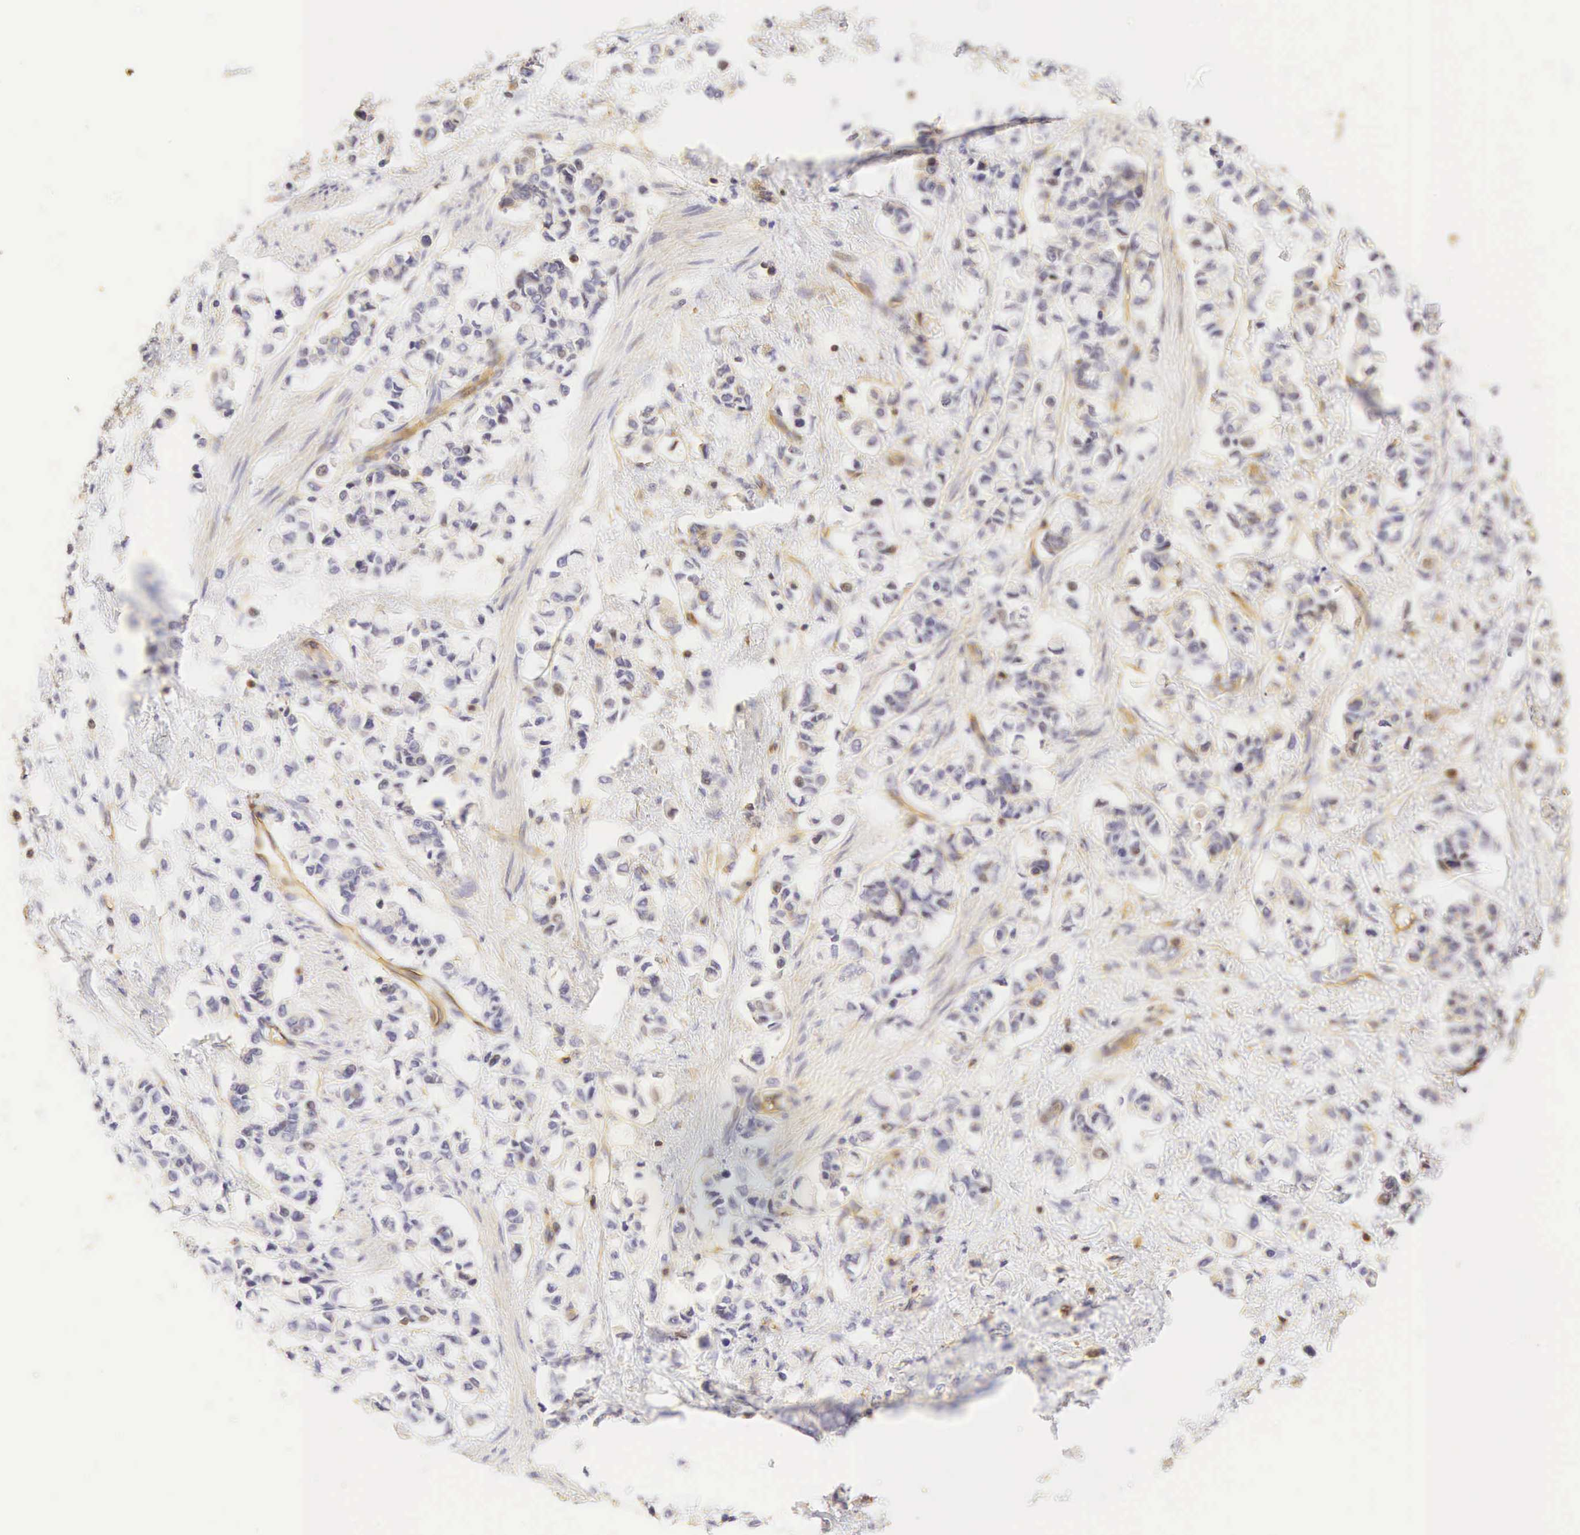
{"staining": {"intensity": "negative", "quantity": "none", "location": "none"}, "tissue": "stomach cancer", "cell_type": "Tumor cells", "image_type": "cancer", "snomed": [{"axis": "morphology", "description": "Adenocarcinoma, NOS"}, {"axis": "topography", "description": "Stomach"}], "caption": "There is no significant positivity in tumor cells of stomach adenocarcinoma.", "gene": "CD99", "patient": {"sex": "male", "age": 78}}